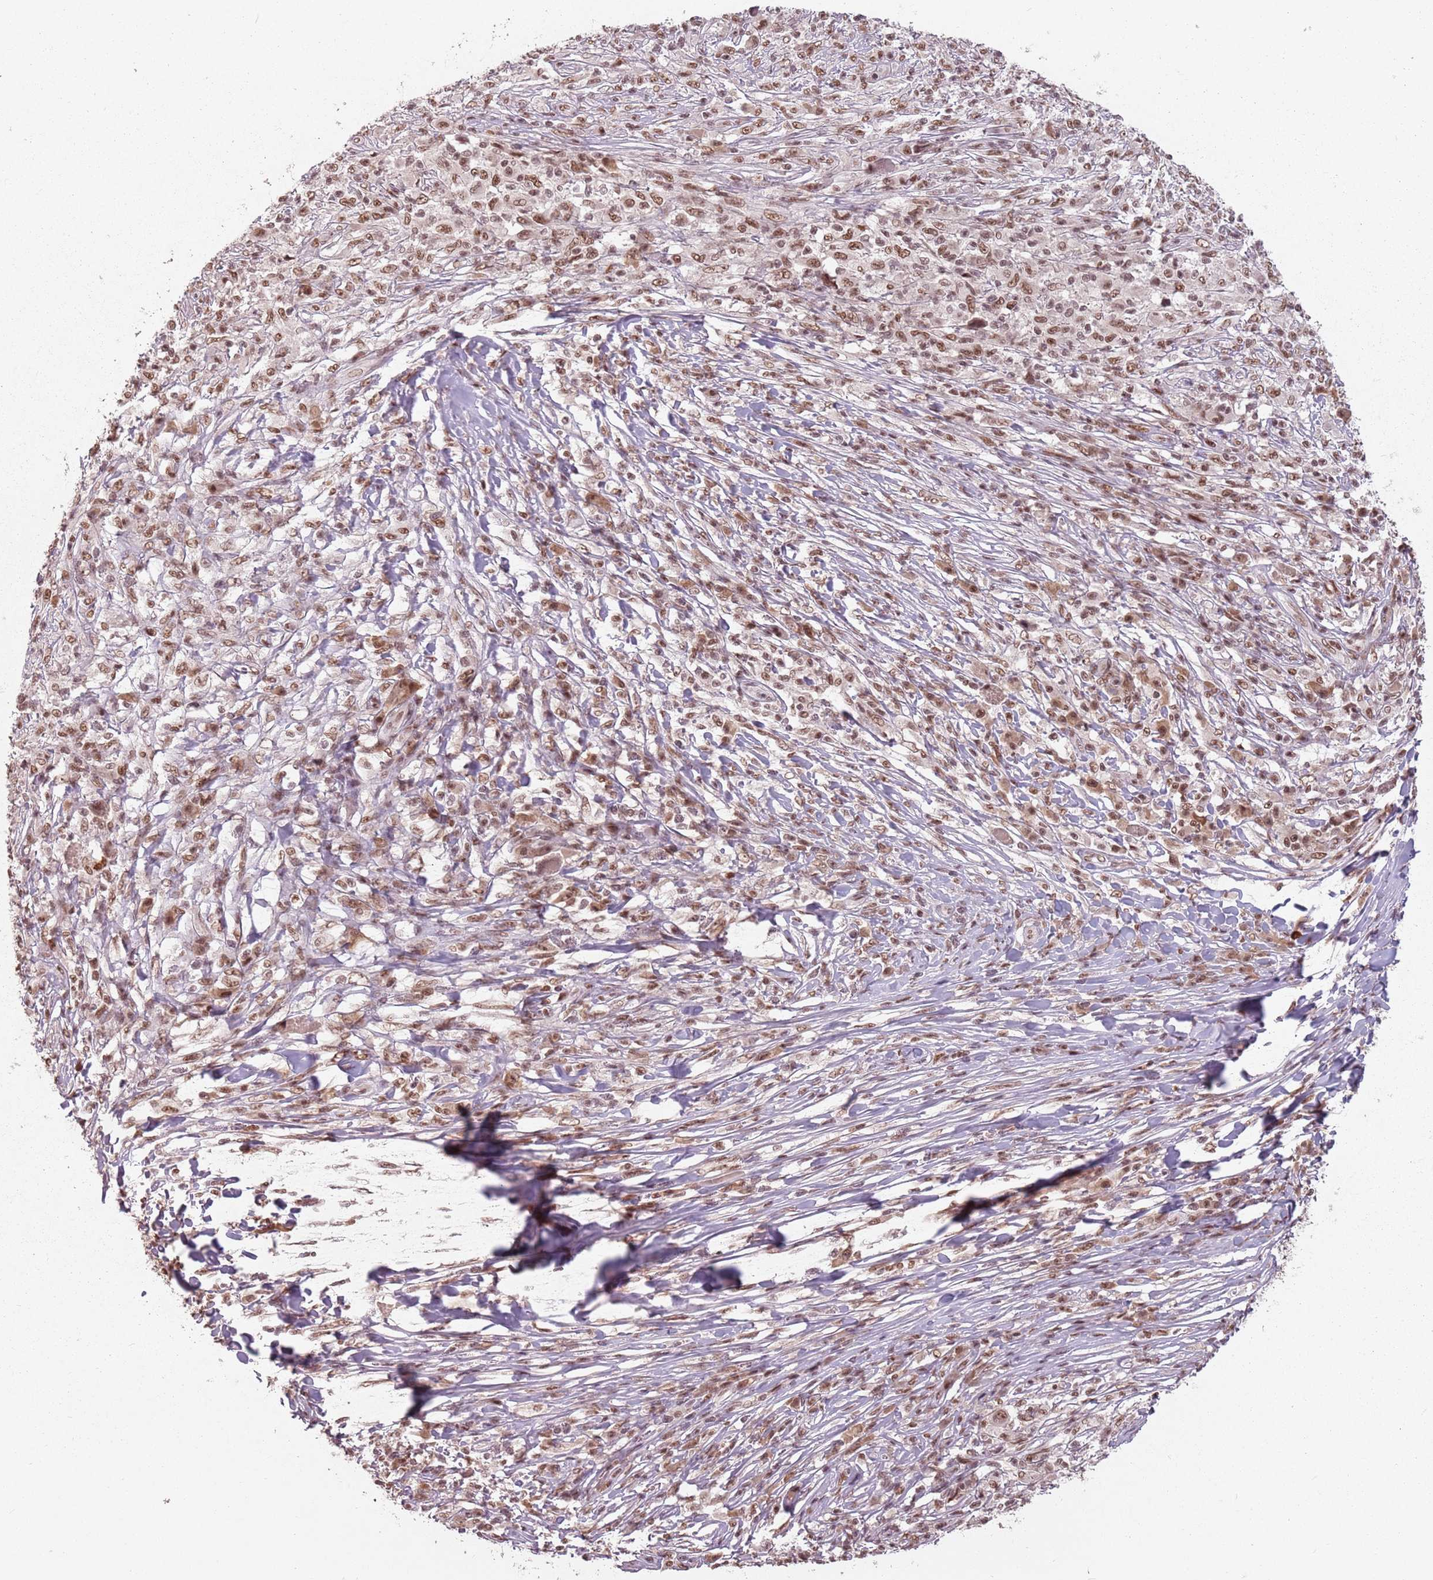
{"staining": {"intensity": "moderate", "quantity": ">75%", "location": "nuclear"}, "tissue": "melanoma", "cell_type": "Tumor cells", "image_type": "cancer", "snomed": [{"axis": "morphology", "description": "Malignant melanoma, NOS"}, {"axis": "topography", "description": "Skin"}], "caption": "This histopathology image reveals immunohistochemistry (IHC) staining of melanoma, with medium moderate nuclear staining in about >75% of tumor cells.", "gene": "NCBP1", "patient": {"sex": "male", "age": 66}}